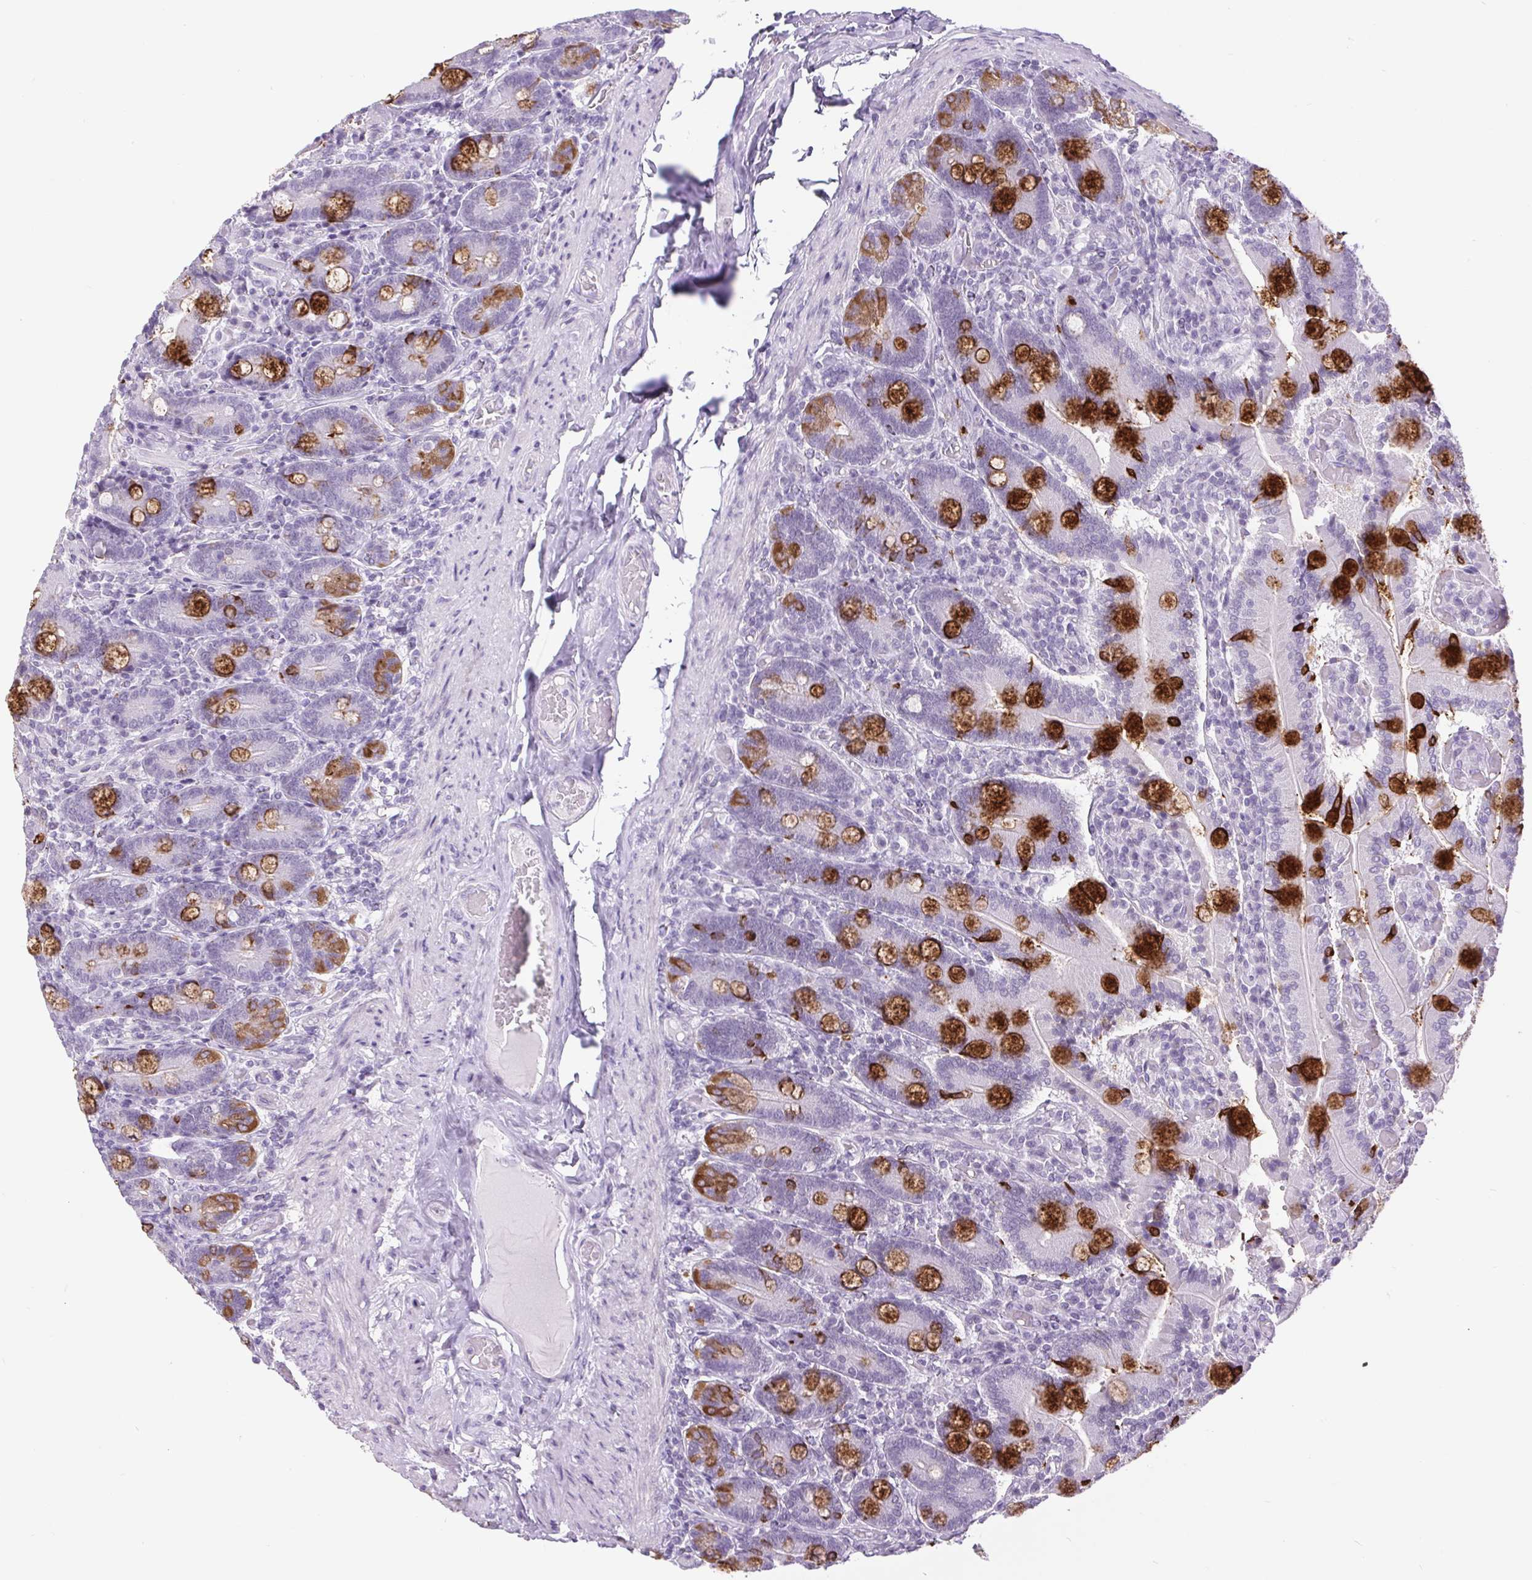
{"staining": {"intensity": "strong", "quantity": "<25%", "location": "cytoplasmic/membranous"}, "tissue": "duodenum", "cell_type": "Glandular cells", "image_type": "normal", "snomed": [{"axis": "morphology", "description": "Normal tissue, NOS"}, {"axis": "topography", "description": "Duodenum"}], "caption": "IHC (DAB (3,3'-diaminobenzidine)) staining of benign human duodenum displays strong cytoplasmic/membranous protein expression in approximately <25% of glandular cells.", "gene": "BCAS1", "patient": {"sex": "female", "age": 62}}